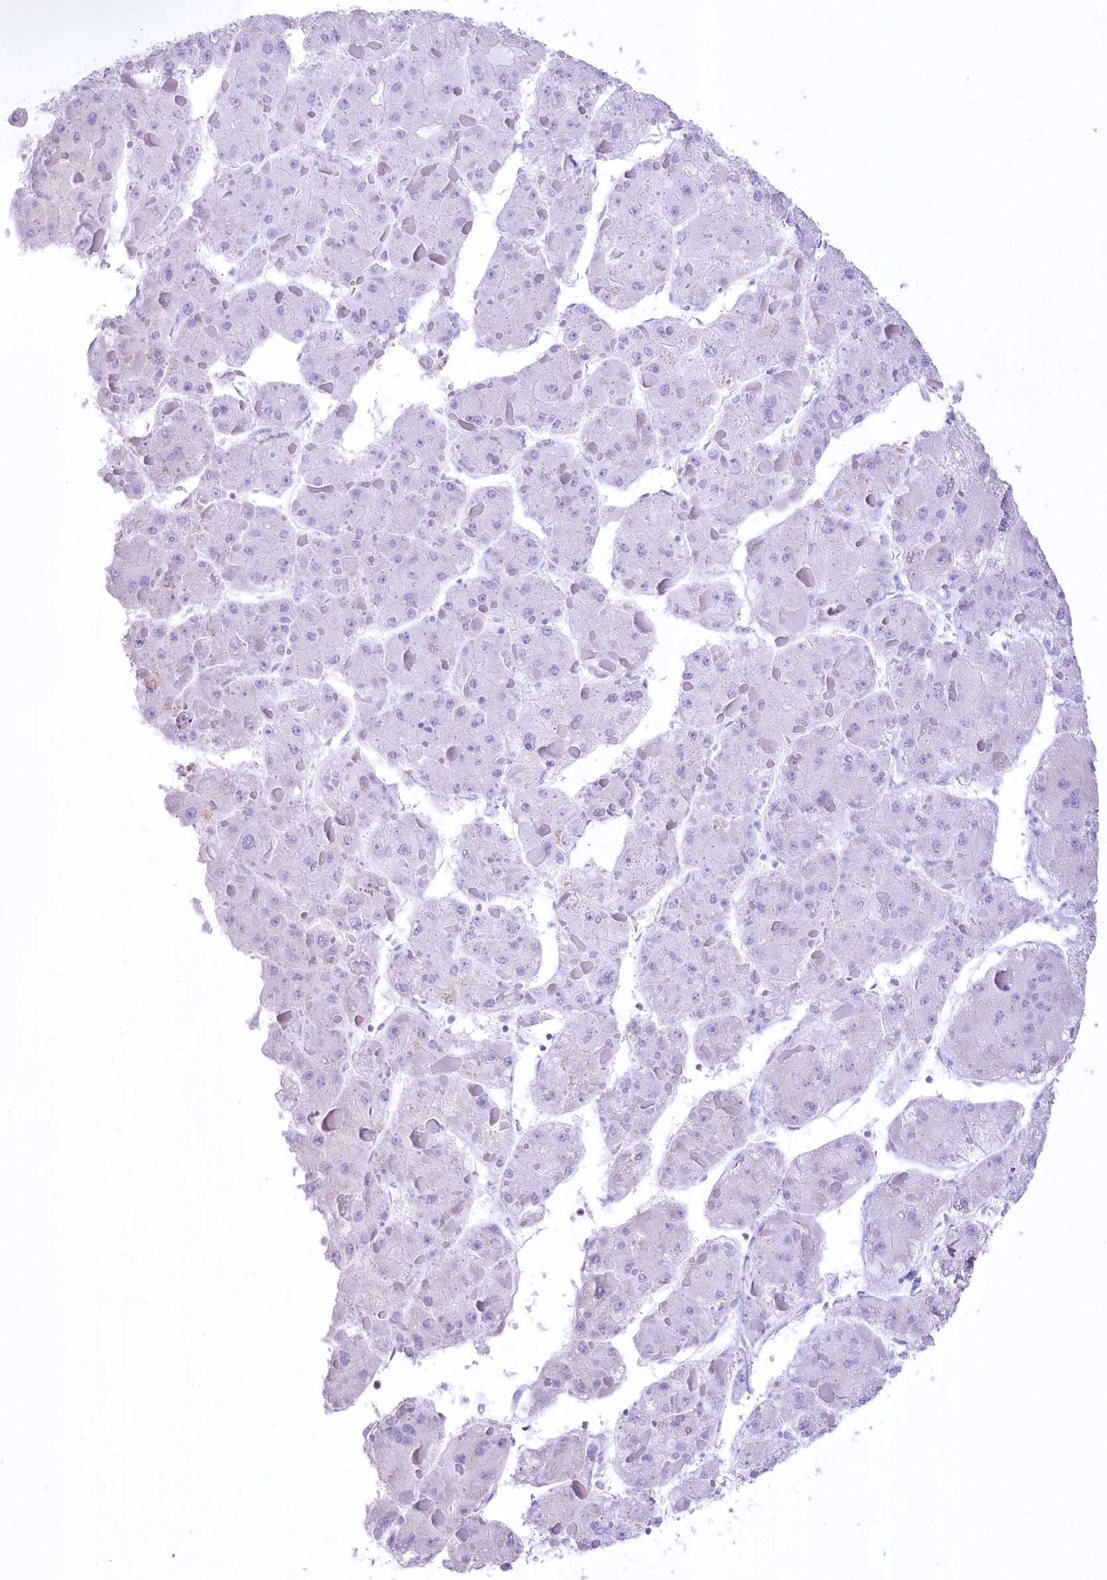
{"staining": {"intensity": "negative", "quantity": "none", "location": "none"}, "tissue": "liver cancer", "cell_type": "Tumor cells", "image_type": "cancer", "snomed": [{"axis": "morphology", "description": "Carcinoma, Hepatocellular, NOS"}, {"axis": "topography", "description": "Liver"}], "caption": "This is a micrograph of immunohistochemistry staining of liver cancer, which shows no positivity in tumor cells. The staining is performed using DAB (3,3'-diaminobenzidine) brown chromogen with nuclei counter-stained in using hematoxylin.", "gene": "FAM216A", "patient": {"sex": "female", "age": 73}}